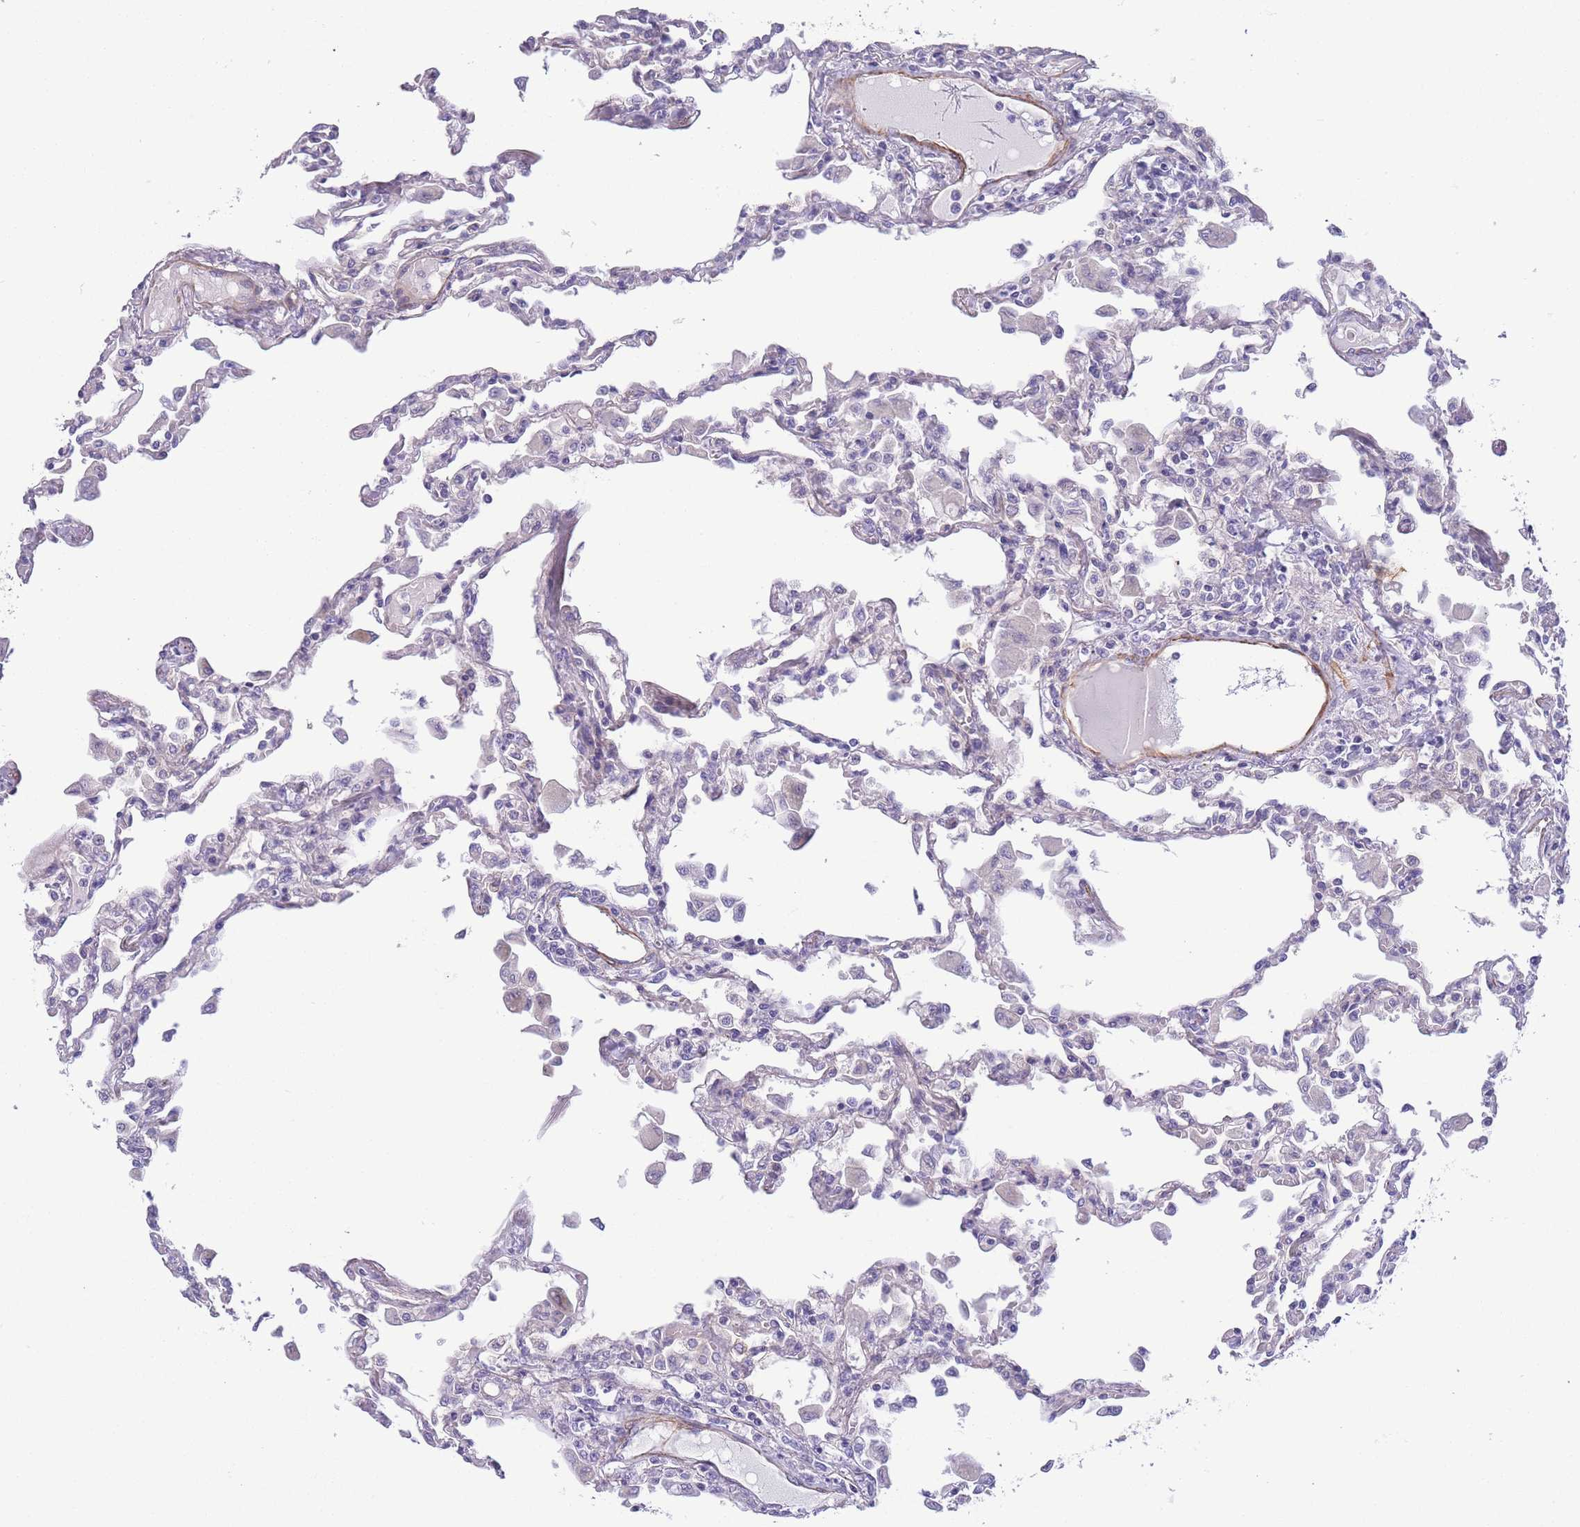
{"staining": {"intensity": "negative", "quantity": "none", "location": "none"}, "tissue": "lung", "cell_type": "Alveolar cells", "image_type": "normal", "snomed": [{"axis": "morphology", "description": "Normal tissue, NOS"}, {"axis": "topography", "description": "Bronchus"}, {"axis": "topography", "description": "Lung"}], "caption": "A histopathology image of human lung is negative for staining in alveolar cells.", "gene": "FAM124A", "patient": {"sex": "female", "age": 49}}